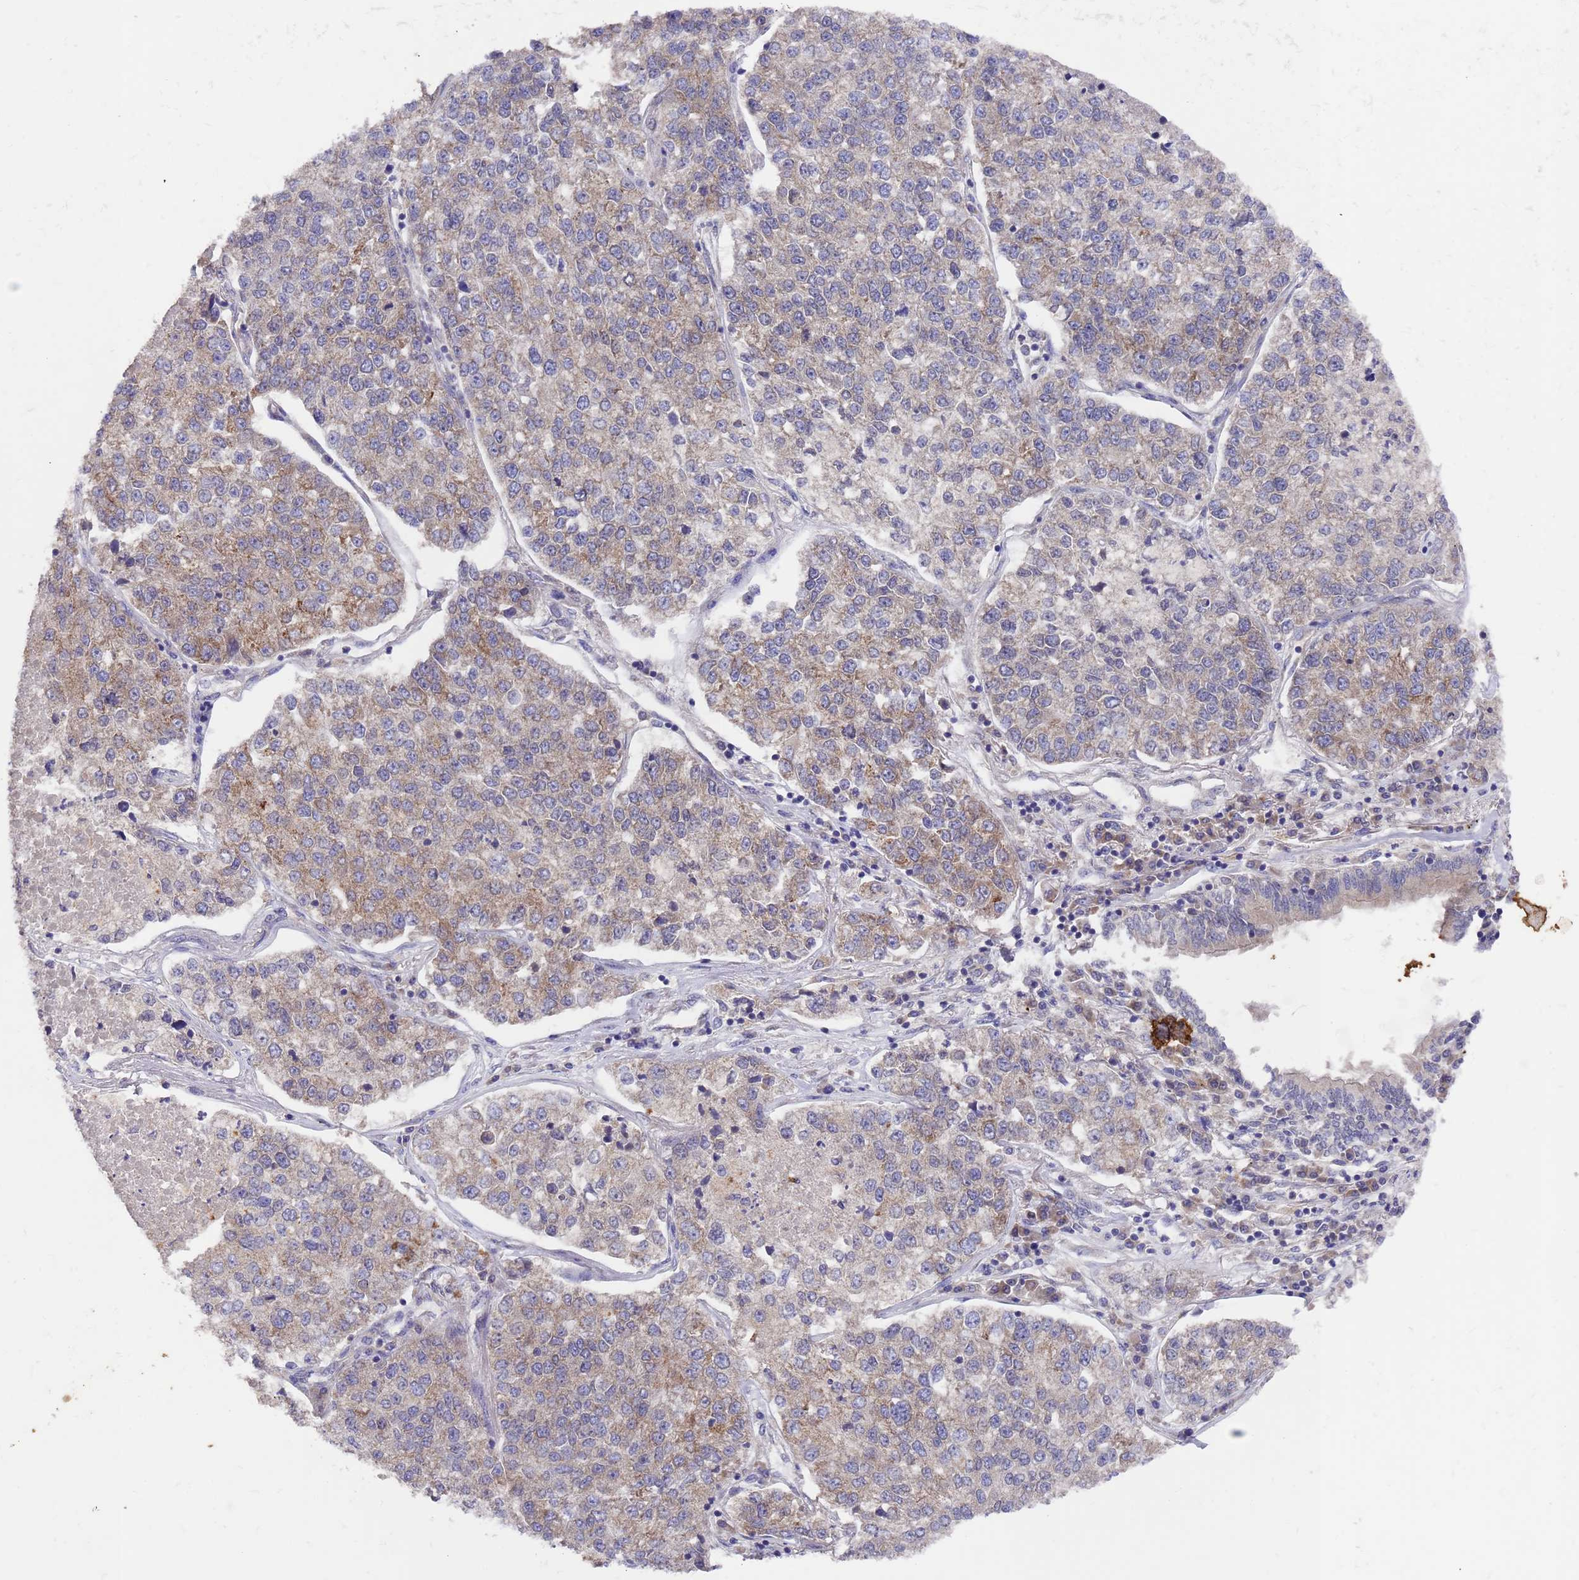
{"staining": {"intensity": "weak", "quantity": "25%-75%", "location": "cytoplasmic/membranous"}, "tissue": "lung cancer", "cell_type": "Tumor cells", "image_type": "cancer", "snomed": [{"axis": "morphology", "description": "Adenocarcinoma, NOS"}, {"axis": "topography", "description": "Lung"}], "caption": "IHC micrograph of human lung cancer stained for a protein (brown), which demonstrates low levels of weak cytoplasmic/membranous staining in about 25%-75% of tumor cells.", "gene": "DCAF12L2", "patient": {"sex": "male", "age": 49}}